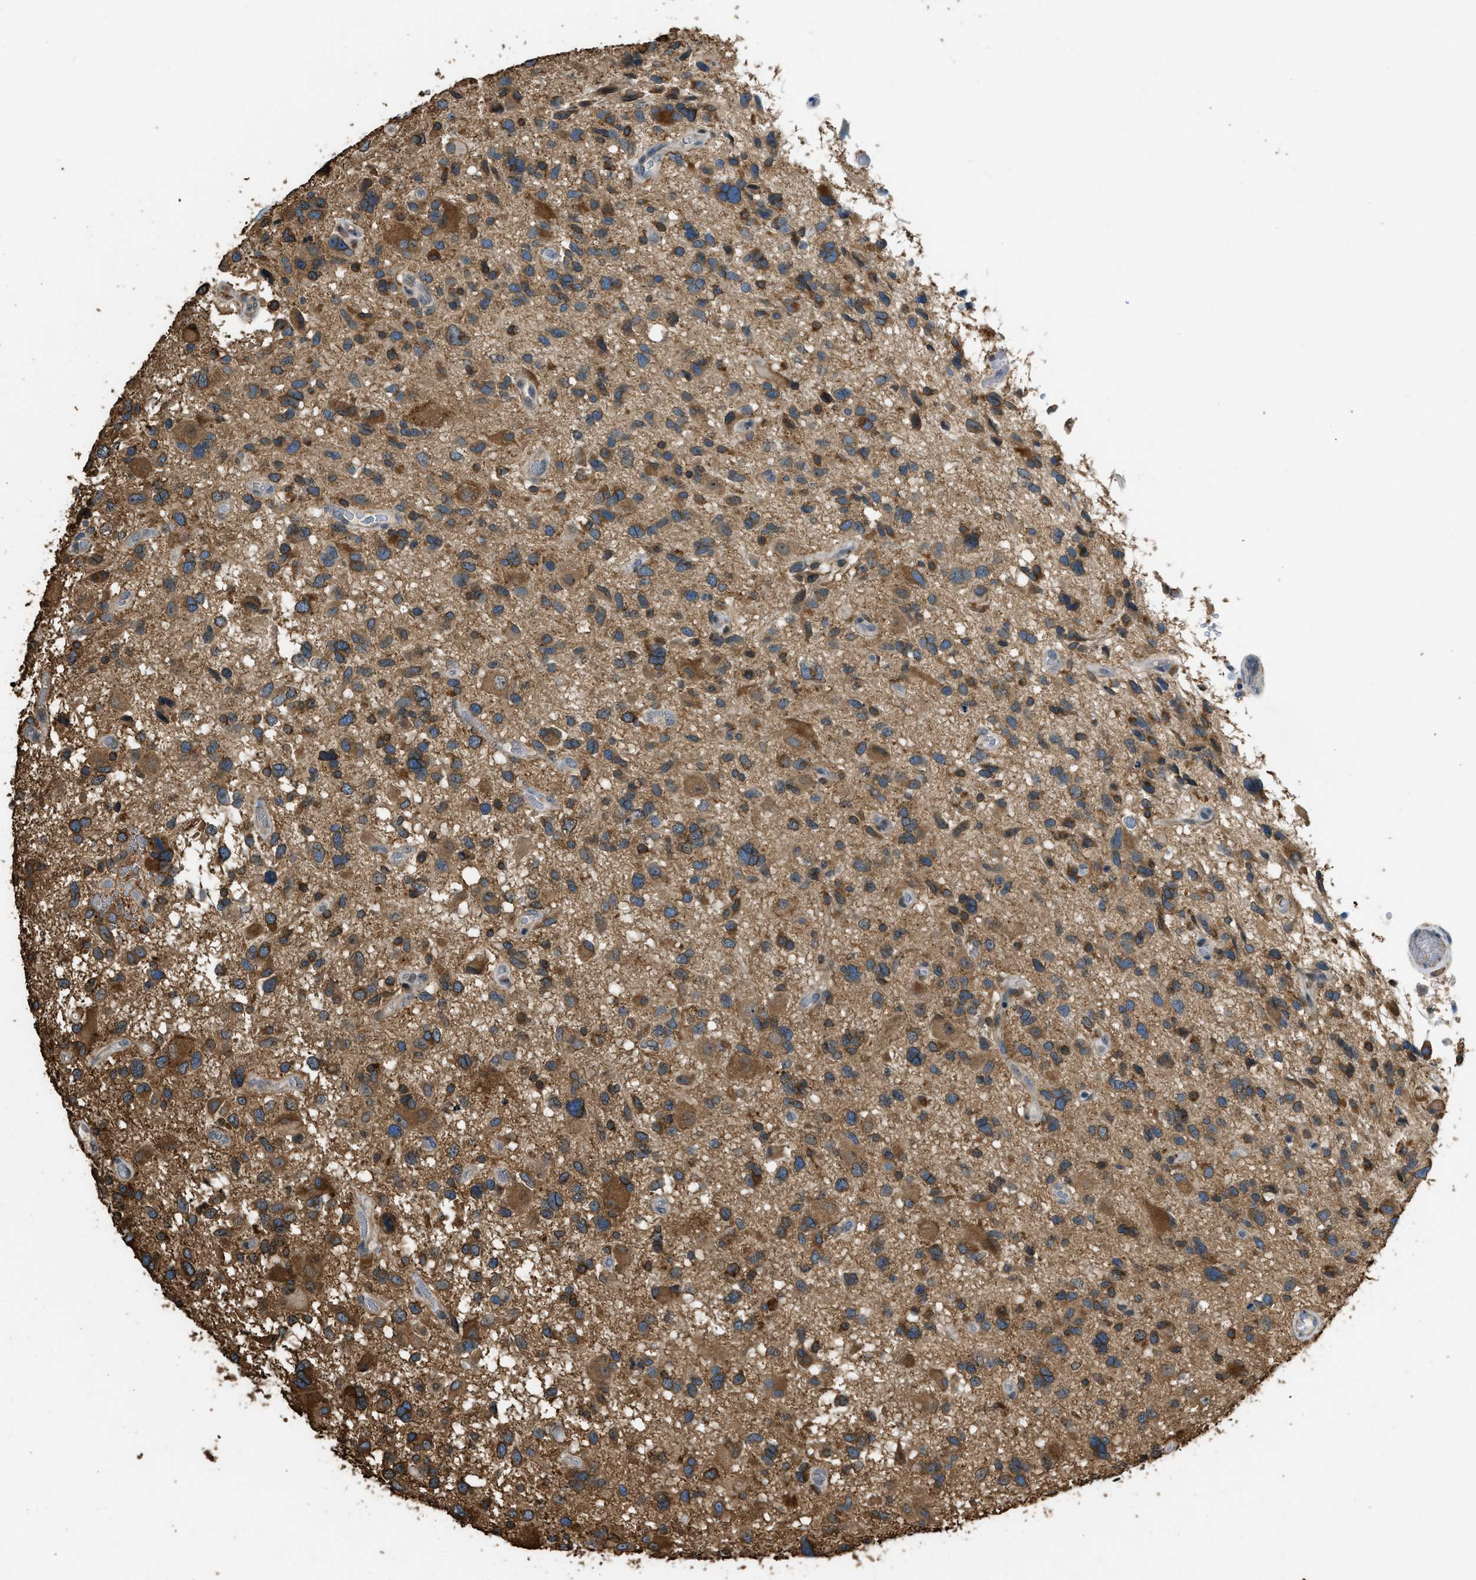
{"staining": {"intensity": "strong", "quantity": "25%-75%", "location": "cytoplasmic/membranous"}, "tissue": "glioma", "cell_type": "Tumor cells", "image_type": "cancer", "snomed": [{"axis": "morphology", "description": "Glioma, malignant, High grade"}, {"axis": "topography", "description": "Brain"}], "caption": "IHC of glioma exhibits high levels of strong cytoplasmic/membranous expression in approximately 25%-75% of tumor cells.", "gene": "OS9", "patient": {"sex": "male", "age": 33}}